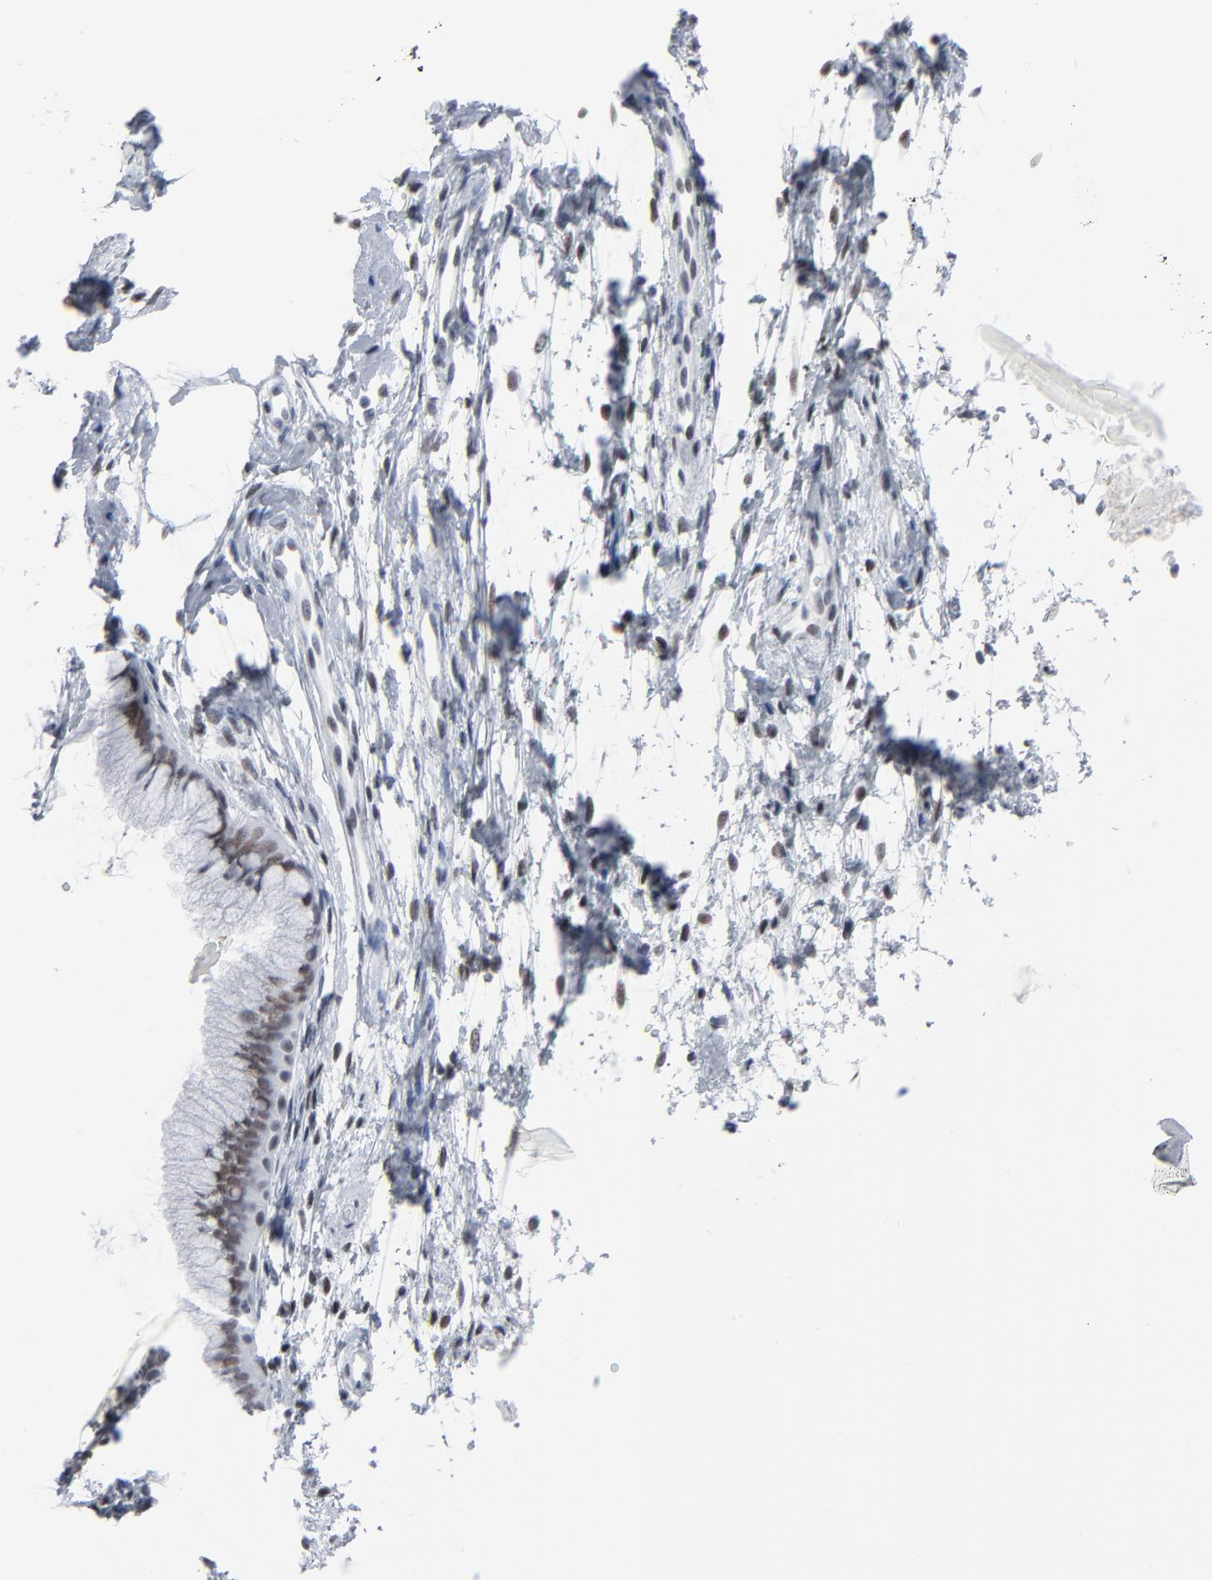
{"staining": {"intensity": "weak", "quantity": ">75%", "location": "nuclear"}, "tissue": "cervix", "cell_type": "Glandular cells", "image_type": "normal", "snomed": [{"axis": "morphology", "description": "Normal tissue, NOS"}, {"axis": "topography", "description": "Cervix"}], "caption": "A high-resolution image shows immunohistochemistry (IHC) staining of benign cervix, which exhibits weak nuclear staining in about >75% of glandular cells.", "gene": "SIRT1", "patient": {"sex": "female", "age": 39}}